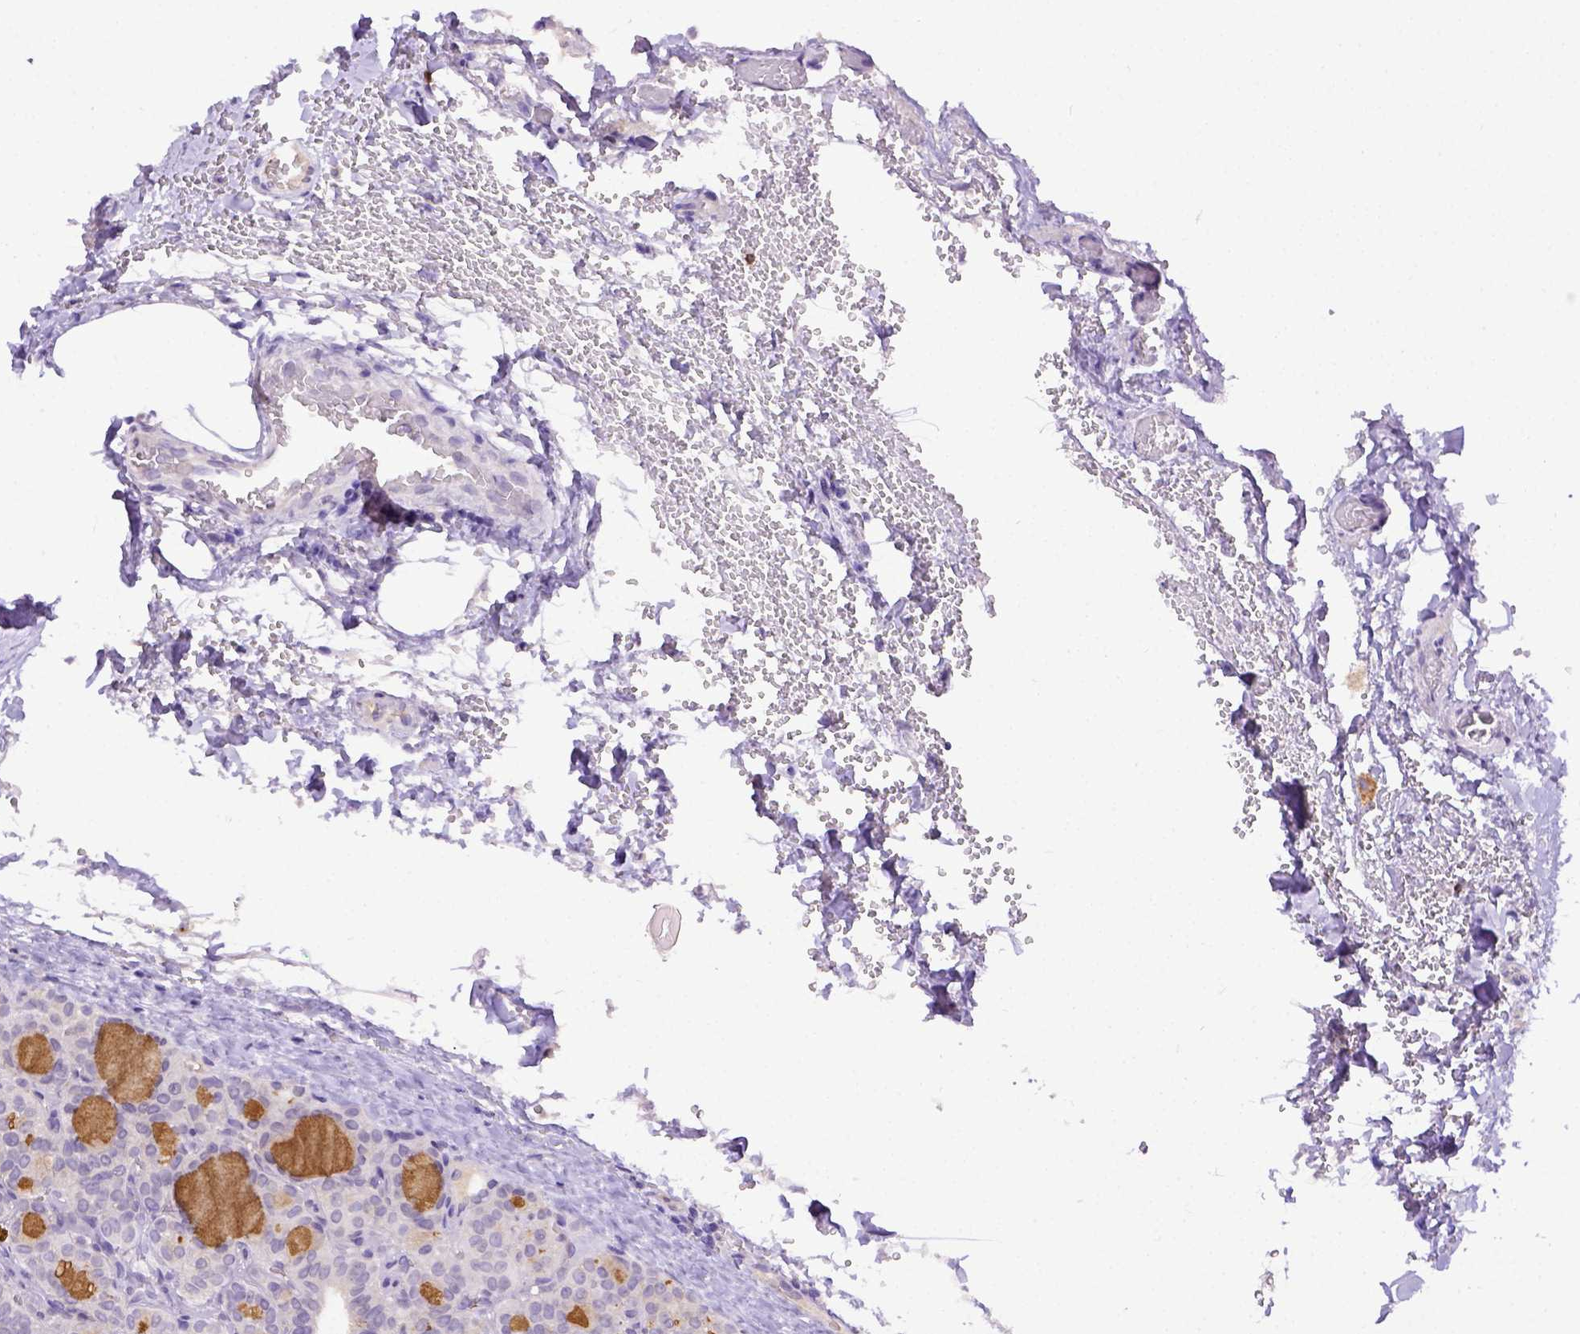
{"staining": {"intensity": "negative", "quantity": "none", "location": "none"}, "tissue": "thyroid cancer", "cell_type": "Tumor cells", "image_type": "cancer", "snomed": [{"axis": "morphology", "description": "Papillary adenocarcinoma, NOS"}, {"axis": "topography", "description": "Thyroid gland"}], "caption": "DAB immunohistochemical staining of human thyroid cancer (papillary adenocarcinoma) exhibits no significant positivity in tumor cells.", "gene": "B3GAT1", "patient": {"sex": "female", "age": 41}}